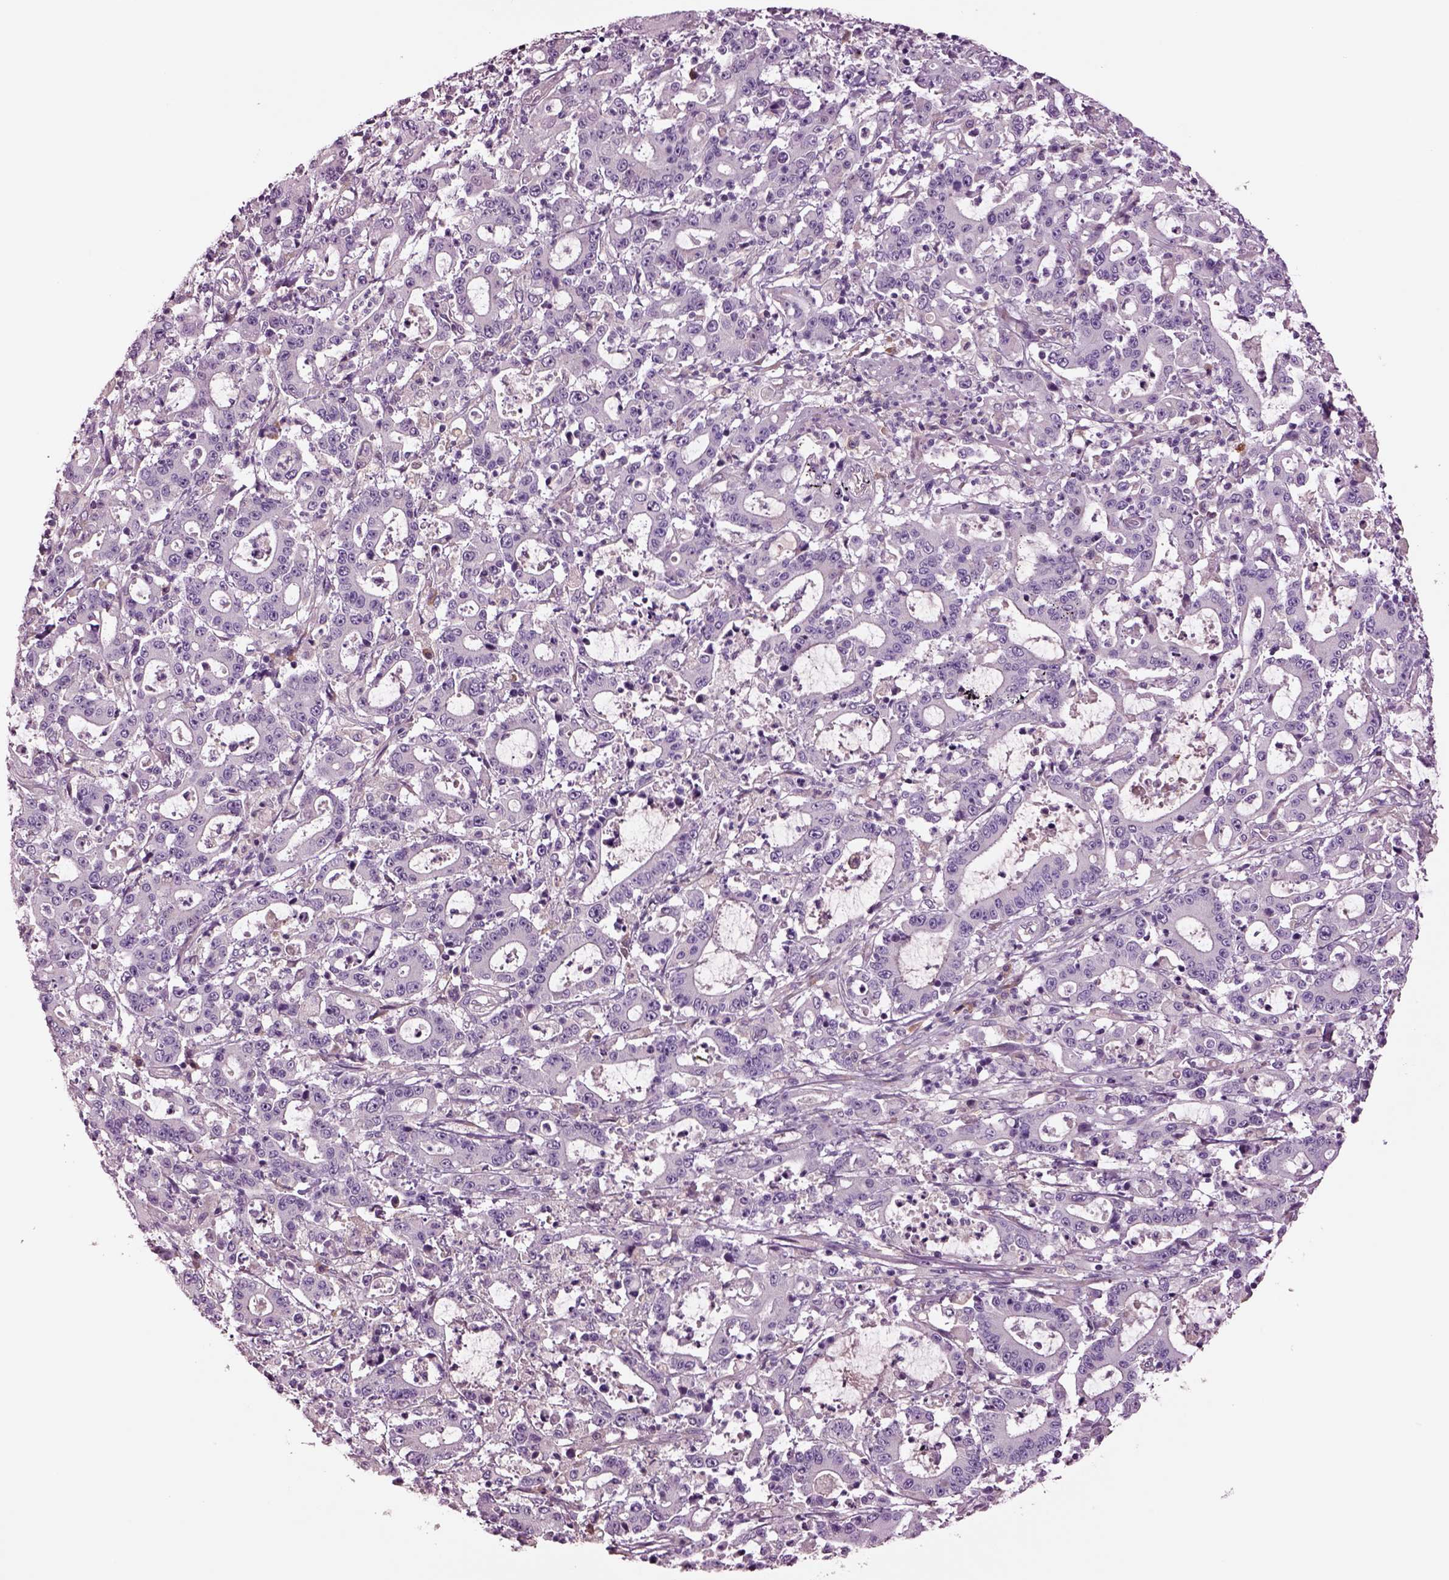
{"staining": {"intensity": "negative", "quantity": "none", "location": "none"}, "tissue": "stomach cancer", "cell_type": "Tumor cells", "image_type": "cancer", "snomed": [{"axis": "morphology", "description": "Adenocarcinoma, NOS"}, {"axis": "topography", "description": "Stomach, upper"}], "caption": "Stomach cancer (adenocarcinoma) stained for a protein using immunohistochemistry demonstrates no positivity tumor cells.", "gene": "HTR1B", "patient": {"sex": "male", "age": 68}}